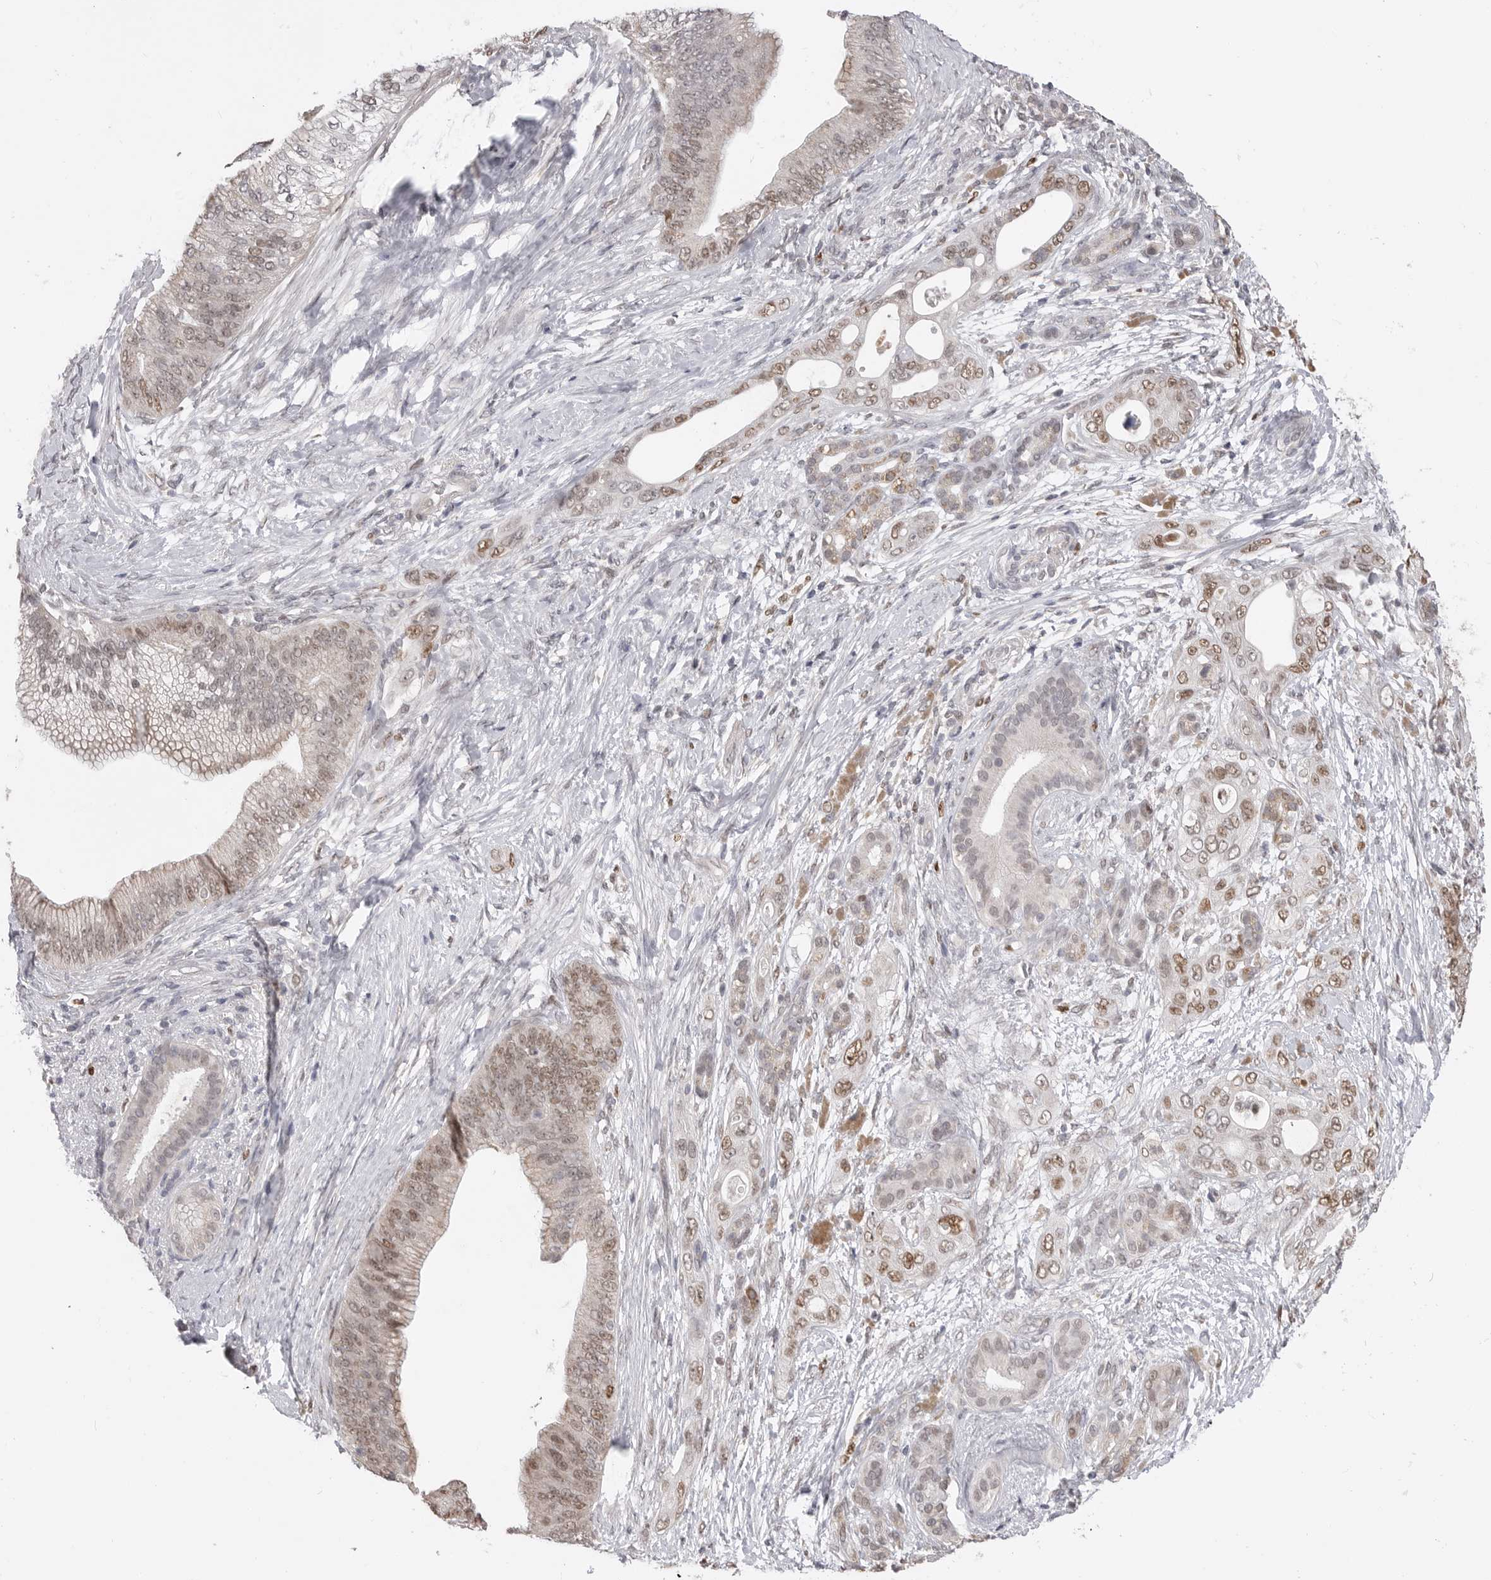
{"staining": {"intensity": "moderate", "quantity": "25%-75%", "location": "nuclear"}, "tissue": "pancreatic cancer", "cell_type": "Tumor cells", "image_type": "cancer", "snomed": [{"axis": "morphology", "description": "Adenocarcinoma, NOS"}, {"axis": "topography", "description": "Pancreas"}], "caption": "DAB immunohistochemical staining of pancreatic cancer (adenocarcinoma) shows moderate nuclear protein staining in about 25%-75% of tumor cells.", "gene": "SMARCC1", "patient": {"sex": "male", "age": 53}}